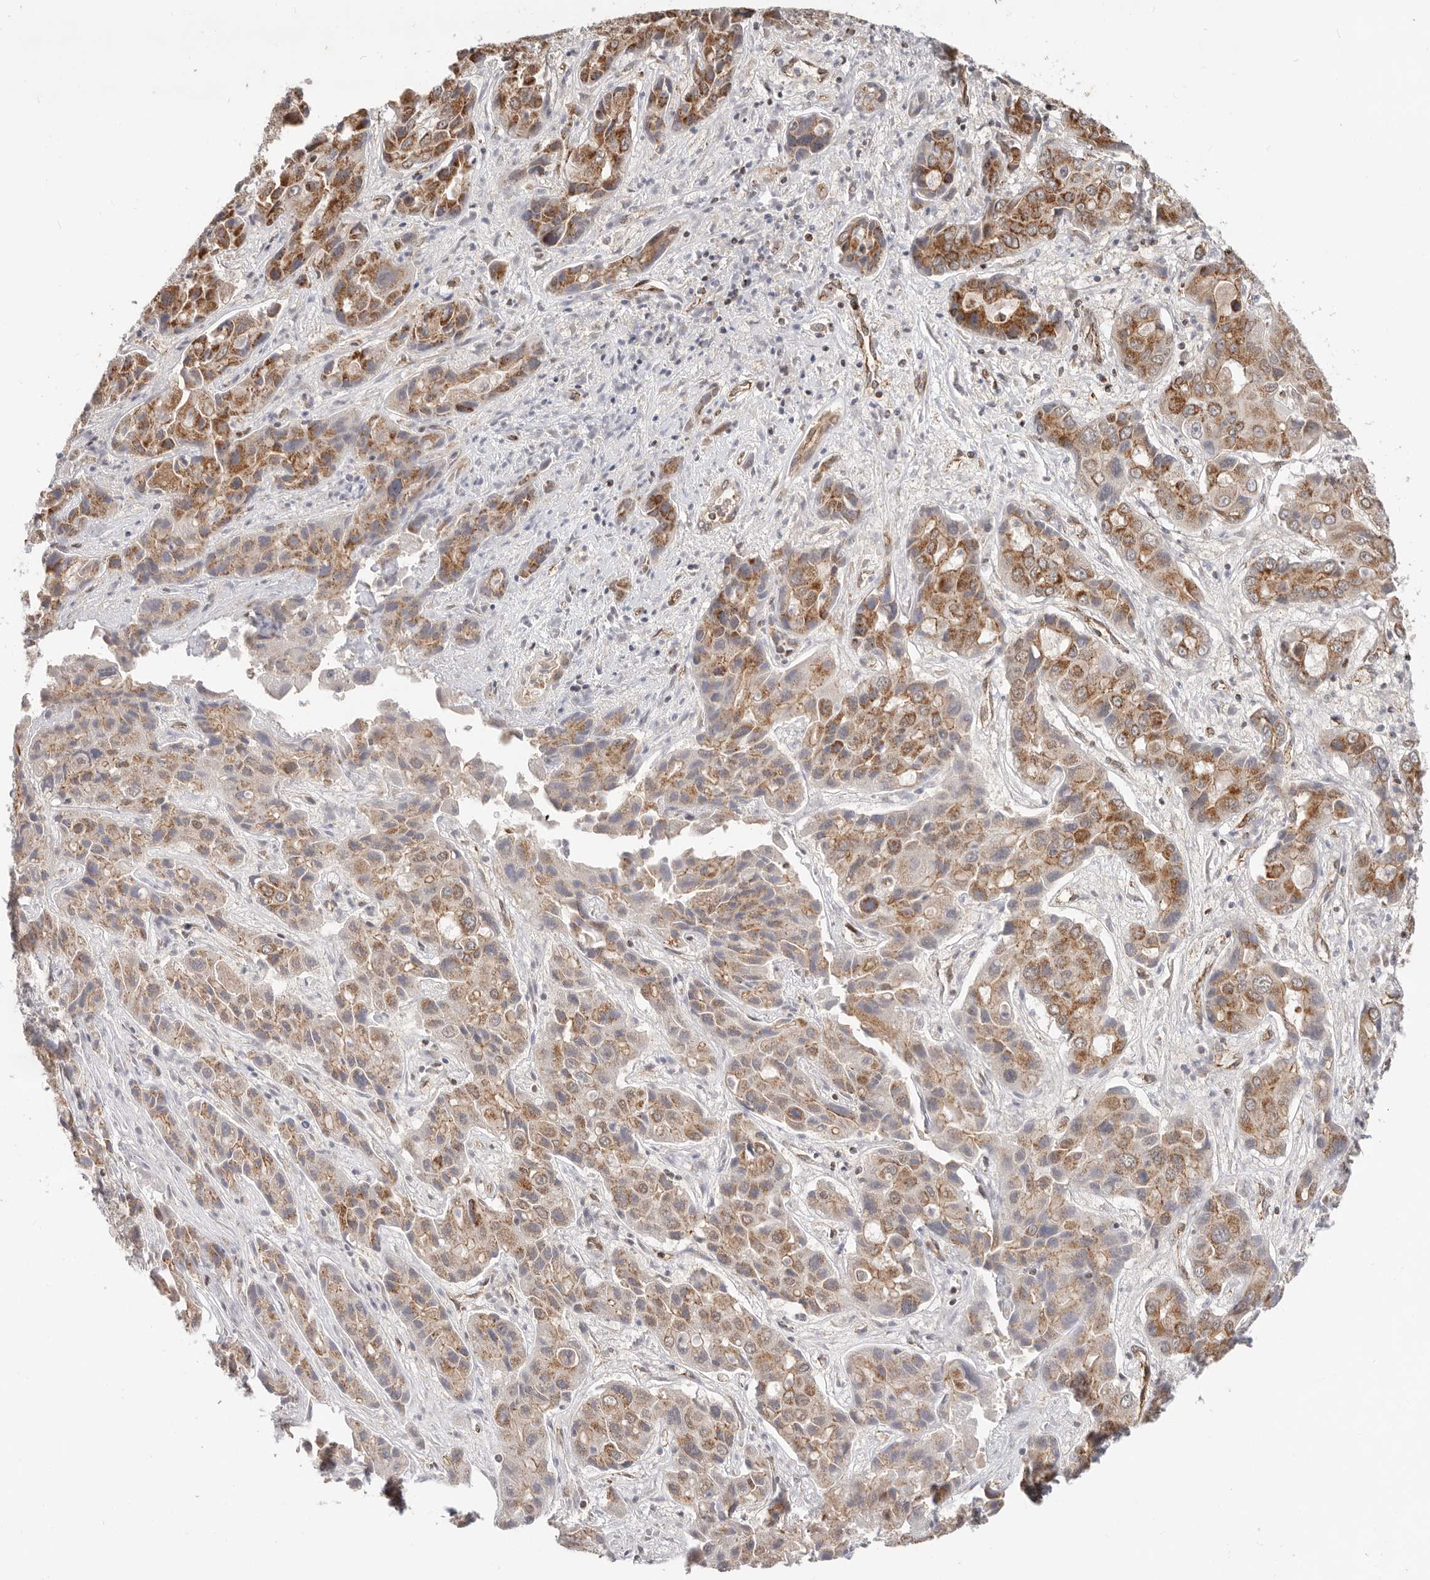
{"staining": {"intensity": "moderate", "quantity": ">75%", "location": "cytoplasmic/membranous"}, "tissue": "liver cancer", "cell_type": "Tumor cells", "image_type": "cancer", "snomed": [{"axis": "morphology", "description": "Cholangiocarcinoma"}, {"axis": "topography", "description": "Liver"}], "caption": "Liver cancer (cholangiocarcinoma) stained with IHC reveals moderate cytoplasmic/membranous staining in approximately >75% of tumor cells.", "gene": "USP49", "patient": {"sex": "male", "age": 67}}